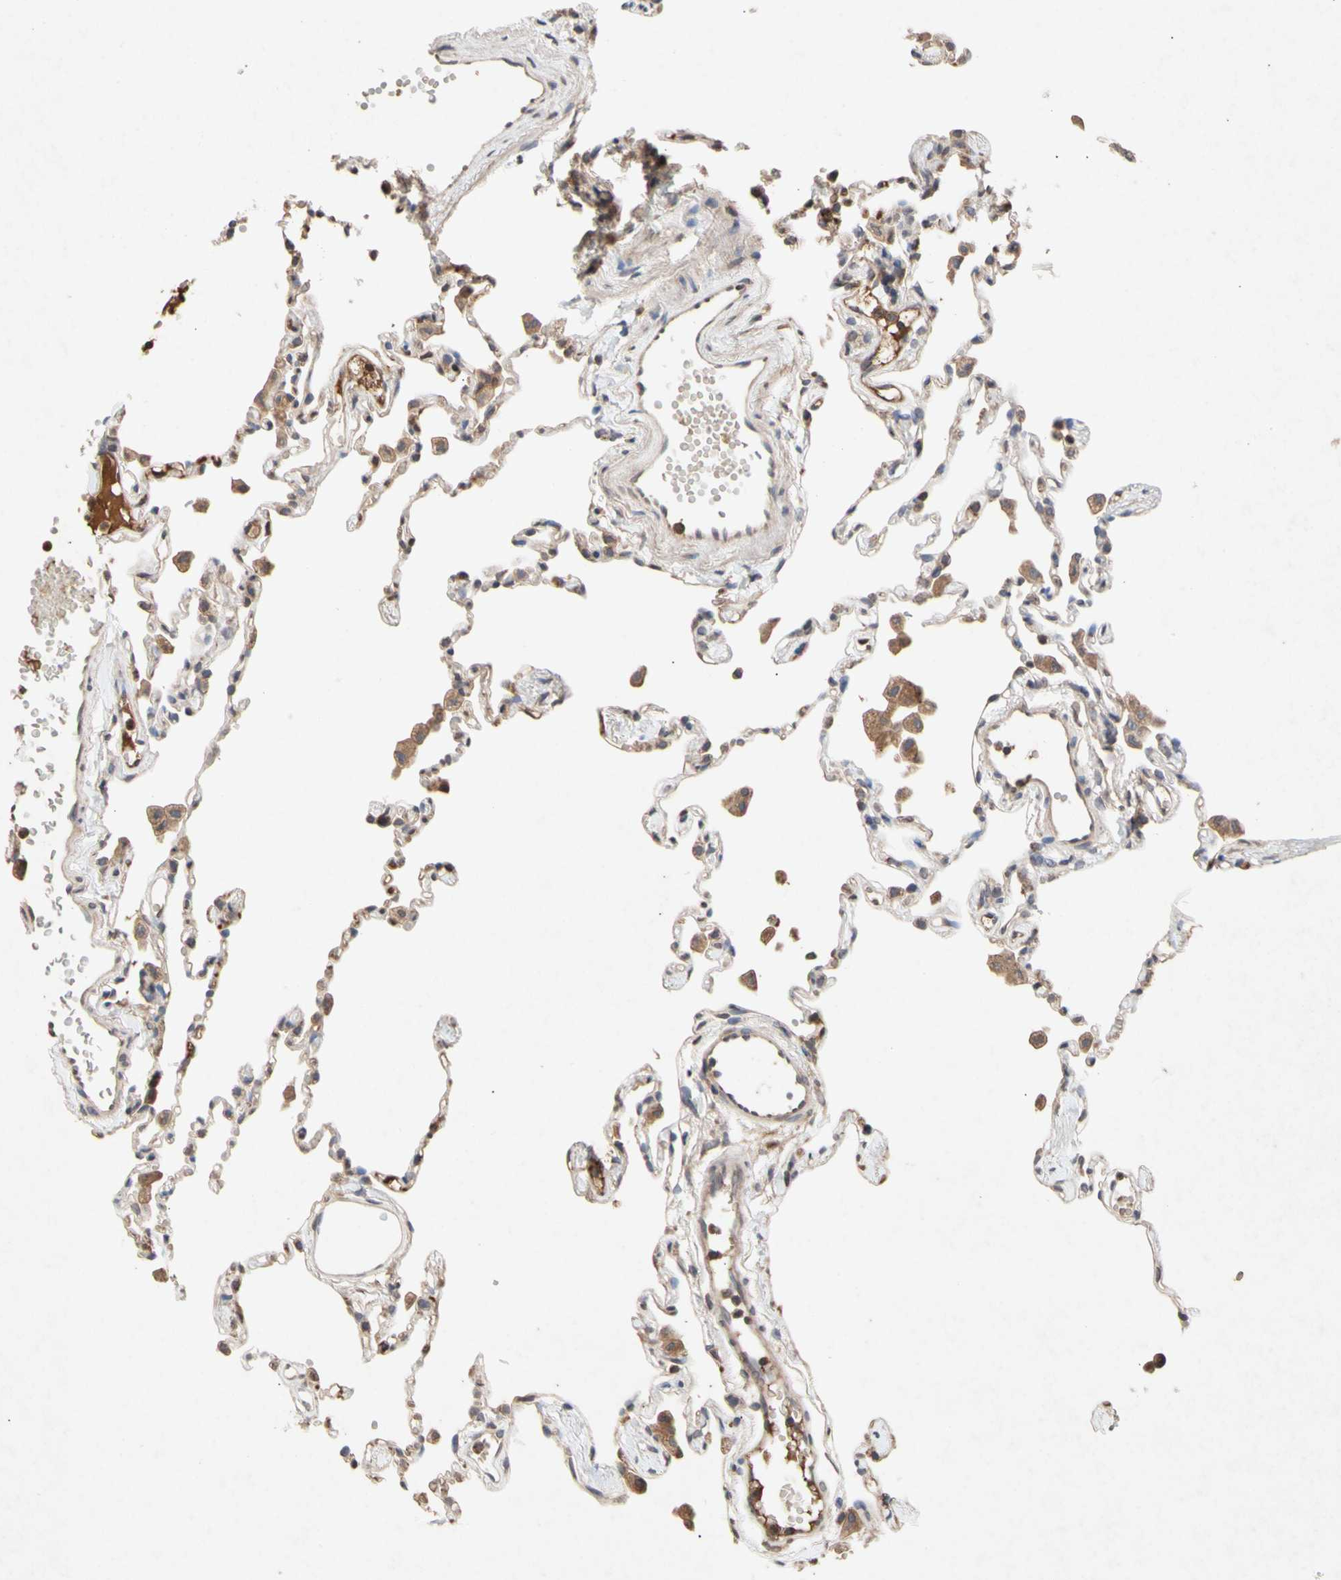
{"staining": {"intensity": "weak", "quantity": "25%-75%", "location": "cytoplasmic/membranous"}, "tissue": "lung", "cell_type": "Alveolar cells", "image_type": "normal", "snomed": [{"axis": "morphology", "description": "Normal tissue, NOS"}, {"axis": "topography", "description": "Lung"}], "caption": "This micrograph demonstrates benign lung stained with immunohistochemistry to label a protein in brown. The cytoplasmic/membranous of alveolar cells show weak positivity for the protein. Nuclei are counter-stained blue.", "gene": "NECTIN3", "patient": {"sex": "female", "age": 49}}